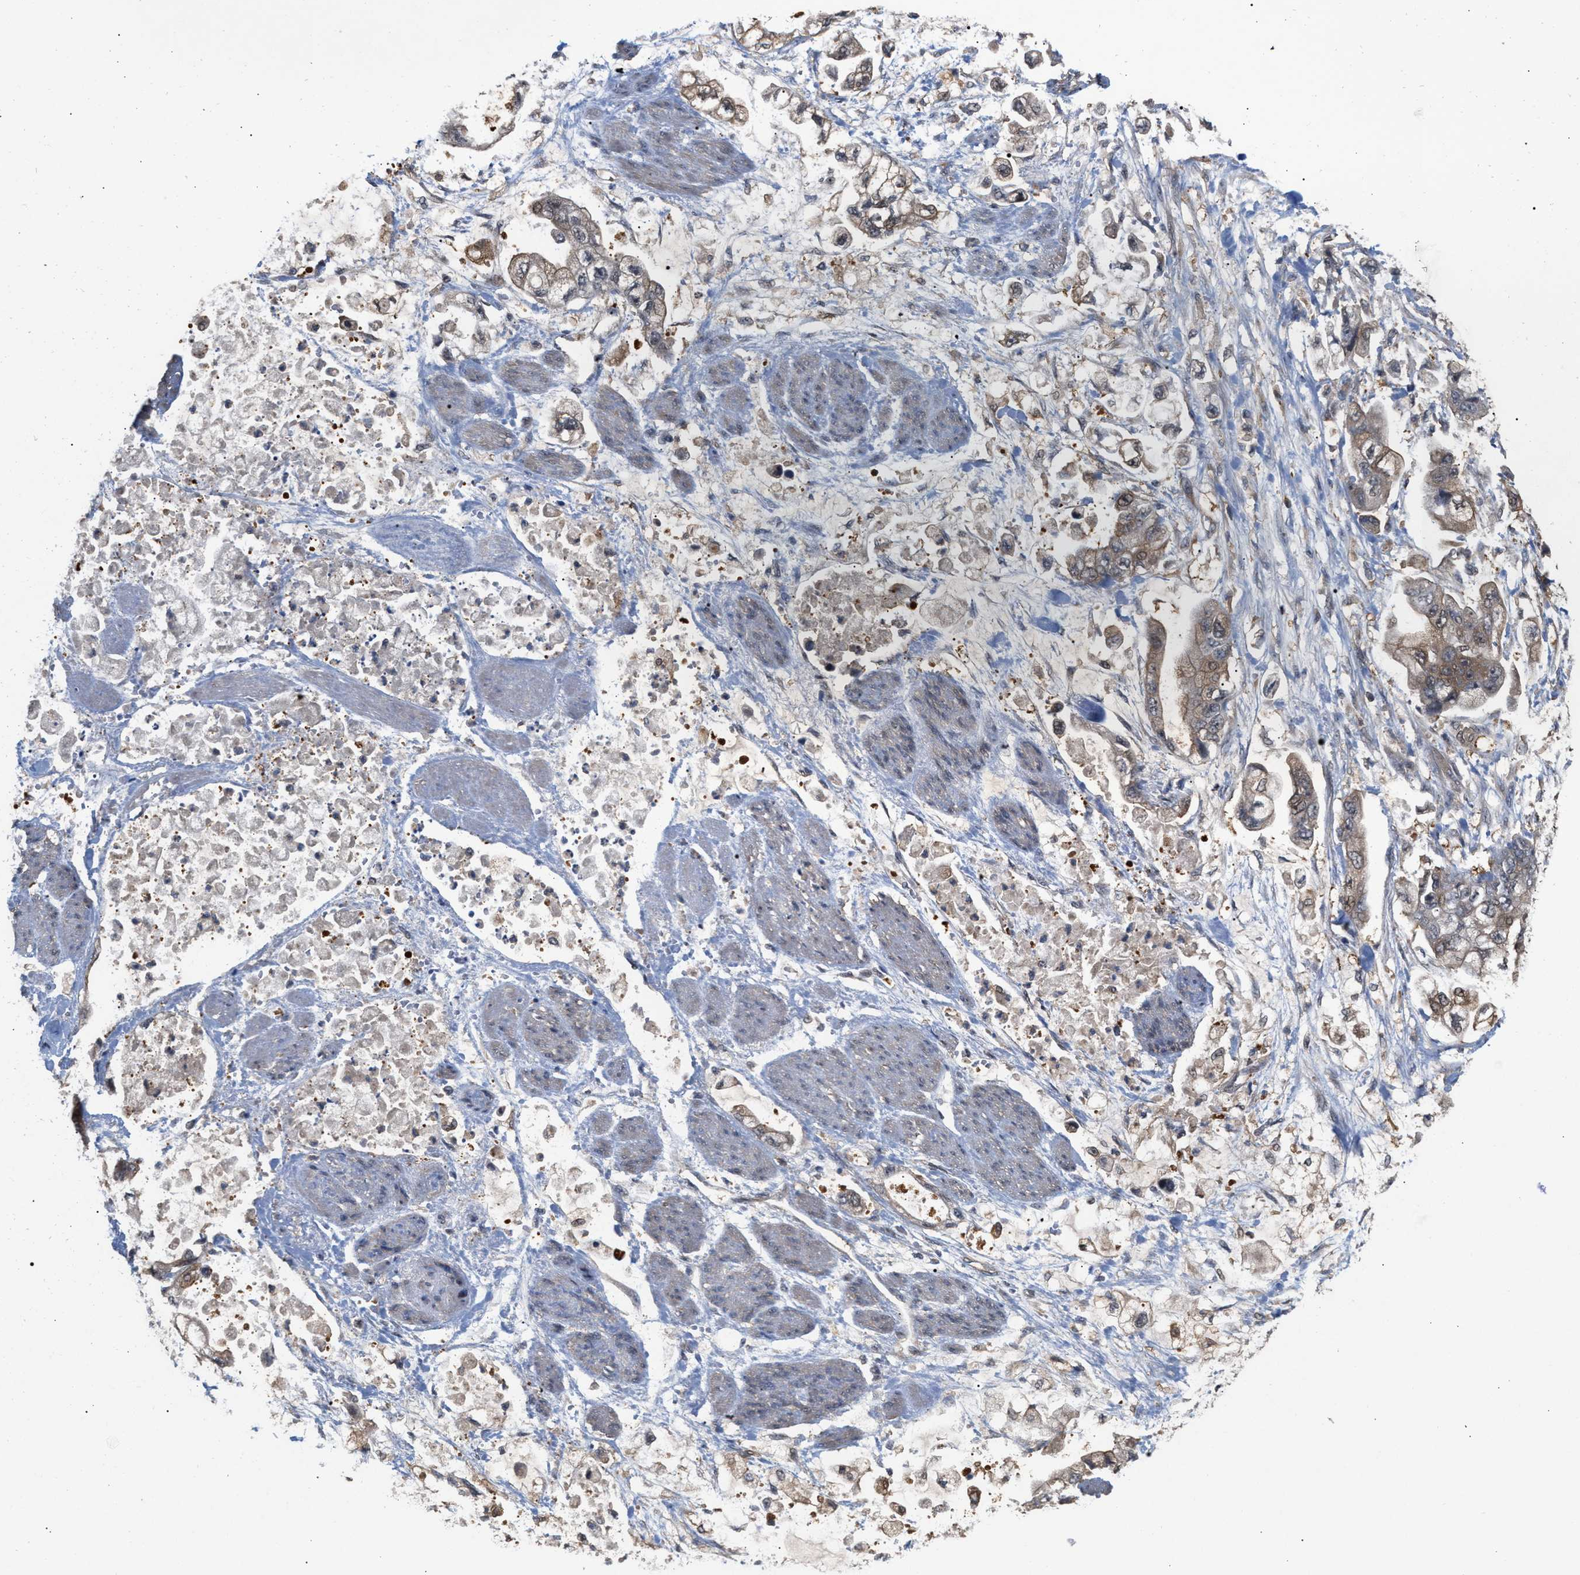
{"staining": {"intensity": "weak", "quantity": ">75%", "location": "cytoplasmic/membranous"}, "tissue": "stomach cancer", "cell_type": "Tumor cells", "image_type": "cancer", "snomed": [{"axis": "morphology", "description": "Normal tissue, NOS"}, {"axis": "morphology", "description": "Adenocarcinoma, NOS"}, {"axis": "topography", "description": "Stomach"}], "caption": "This image exhibits immunohistochemistry (IHC) staining of stomach cancer, with low weak cytoplasmic/membranous expression in approximately >75% of tumor cells.", "gene": "GLOD4", "patient": {"sex": "male", "age": 62}}